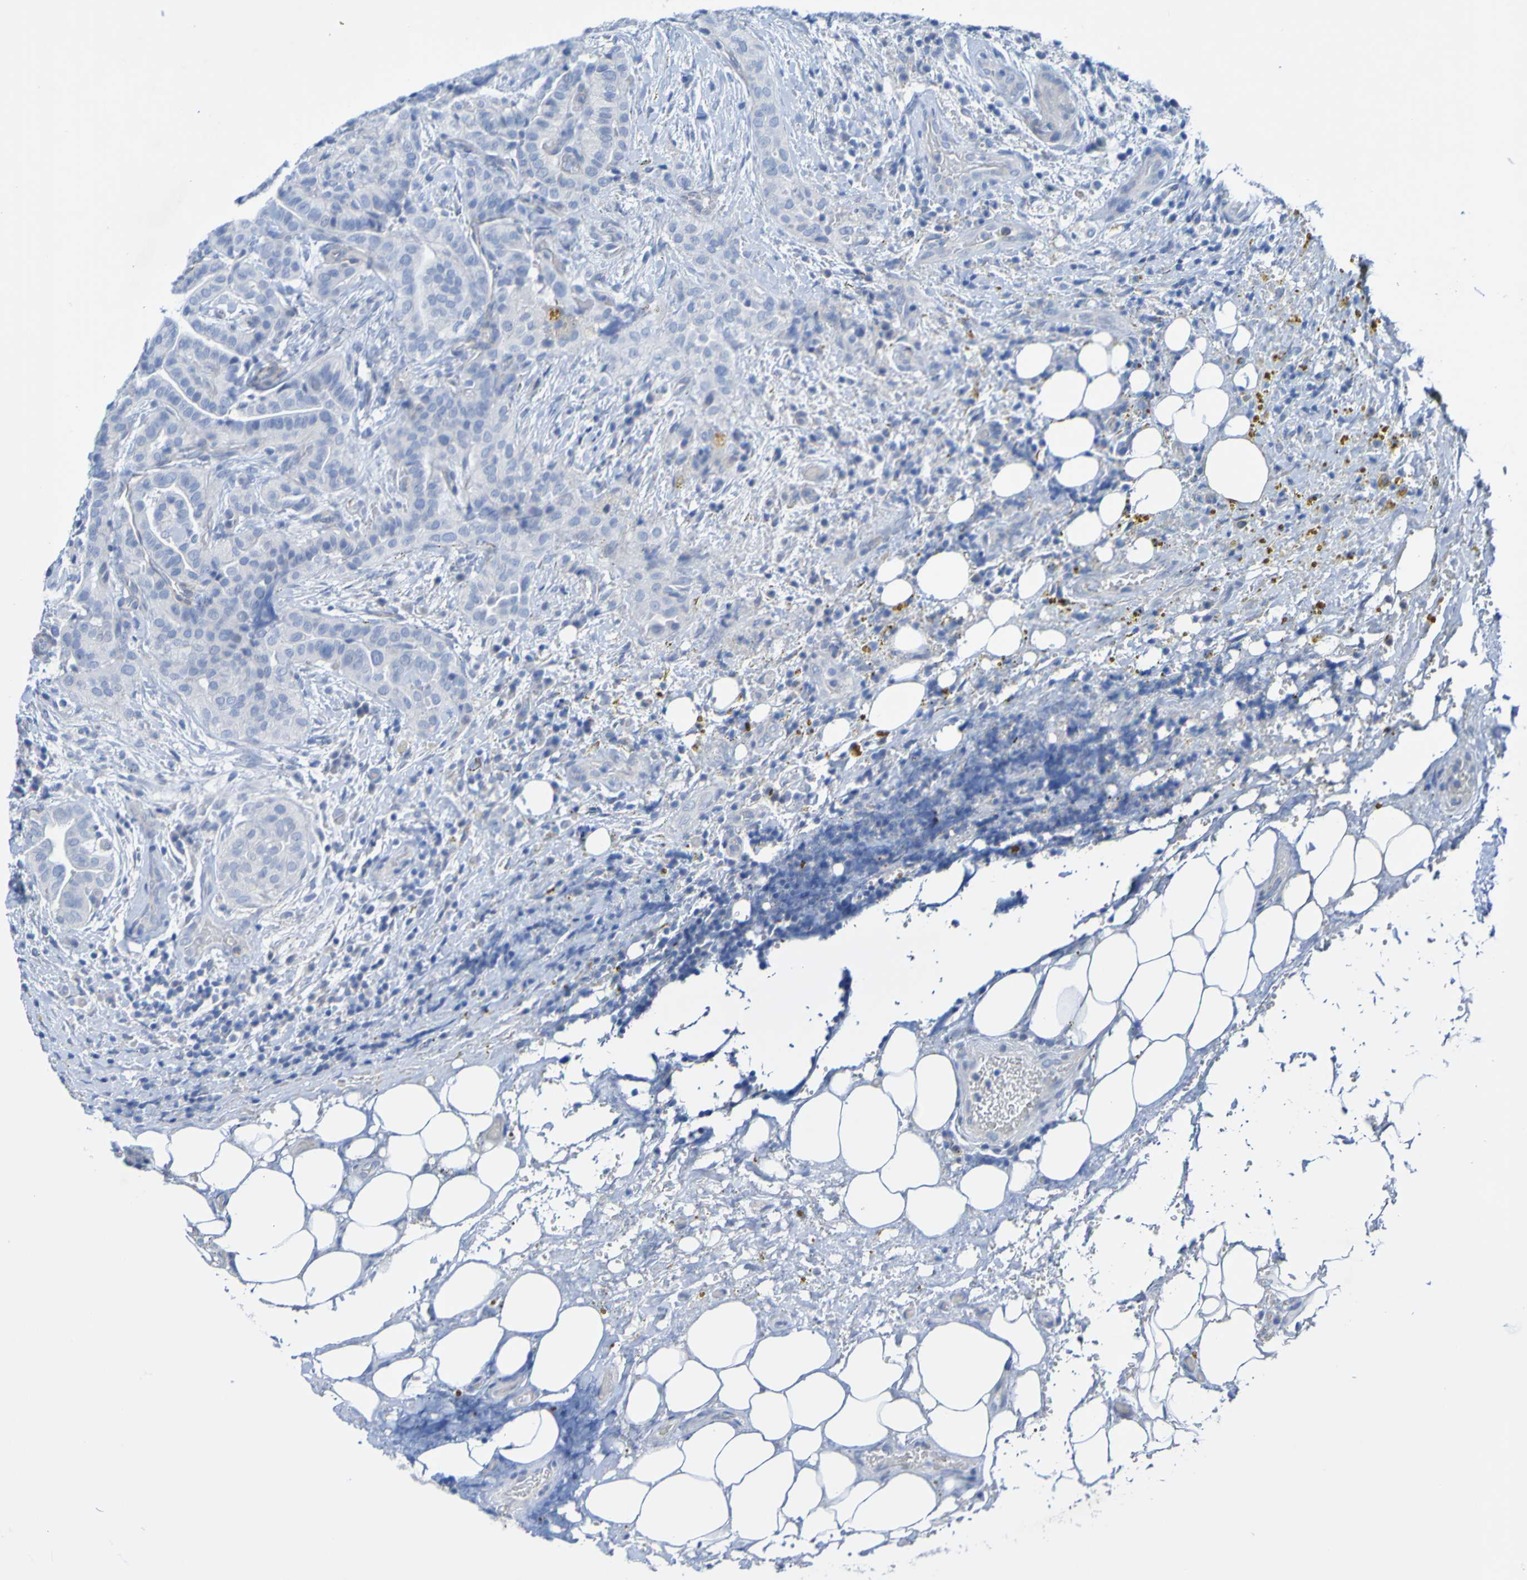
{"staining": {"intensity": "negative", "quantity": "none", "location": "none"}, "tissue": "thyroid cancer", "cell_type": "Tumor cells", "image_type": "cancer", "snomed": [{"axis": "morphology", "description": "Papillary adenocarcinoma, NOS"}, {"axis": "topography", "description": "Thyroid gland"}], "caption": "Tumor cells are negative for protein expression in human thyroid papillary adenocarcinoma. (DAB immunohistochemistry (IHC) visualized using brightfield microscopy, high magnification).", "gene": "ACMSD", "patient": {"sex": "male", "age": 77}}